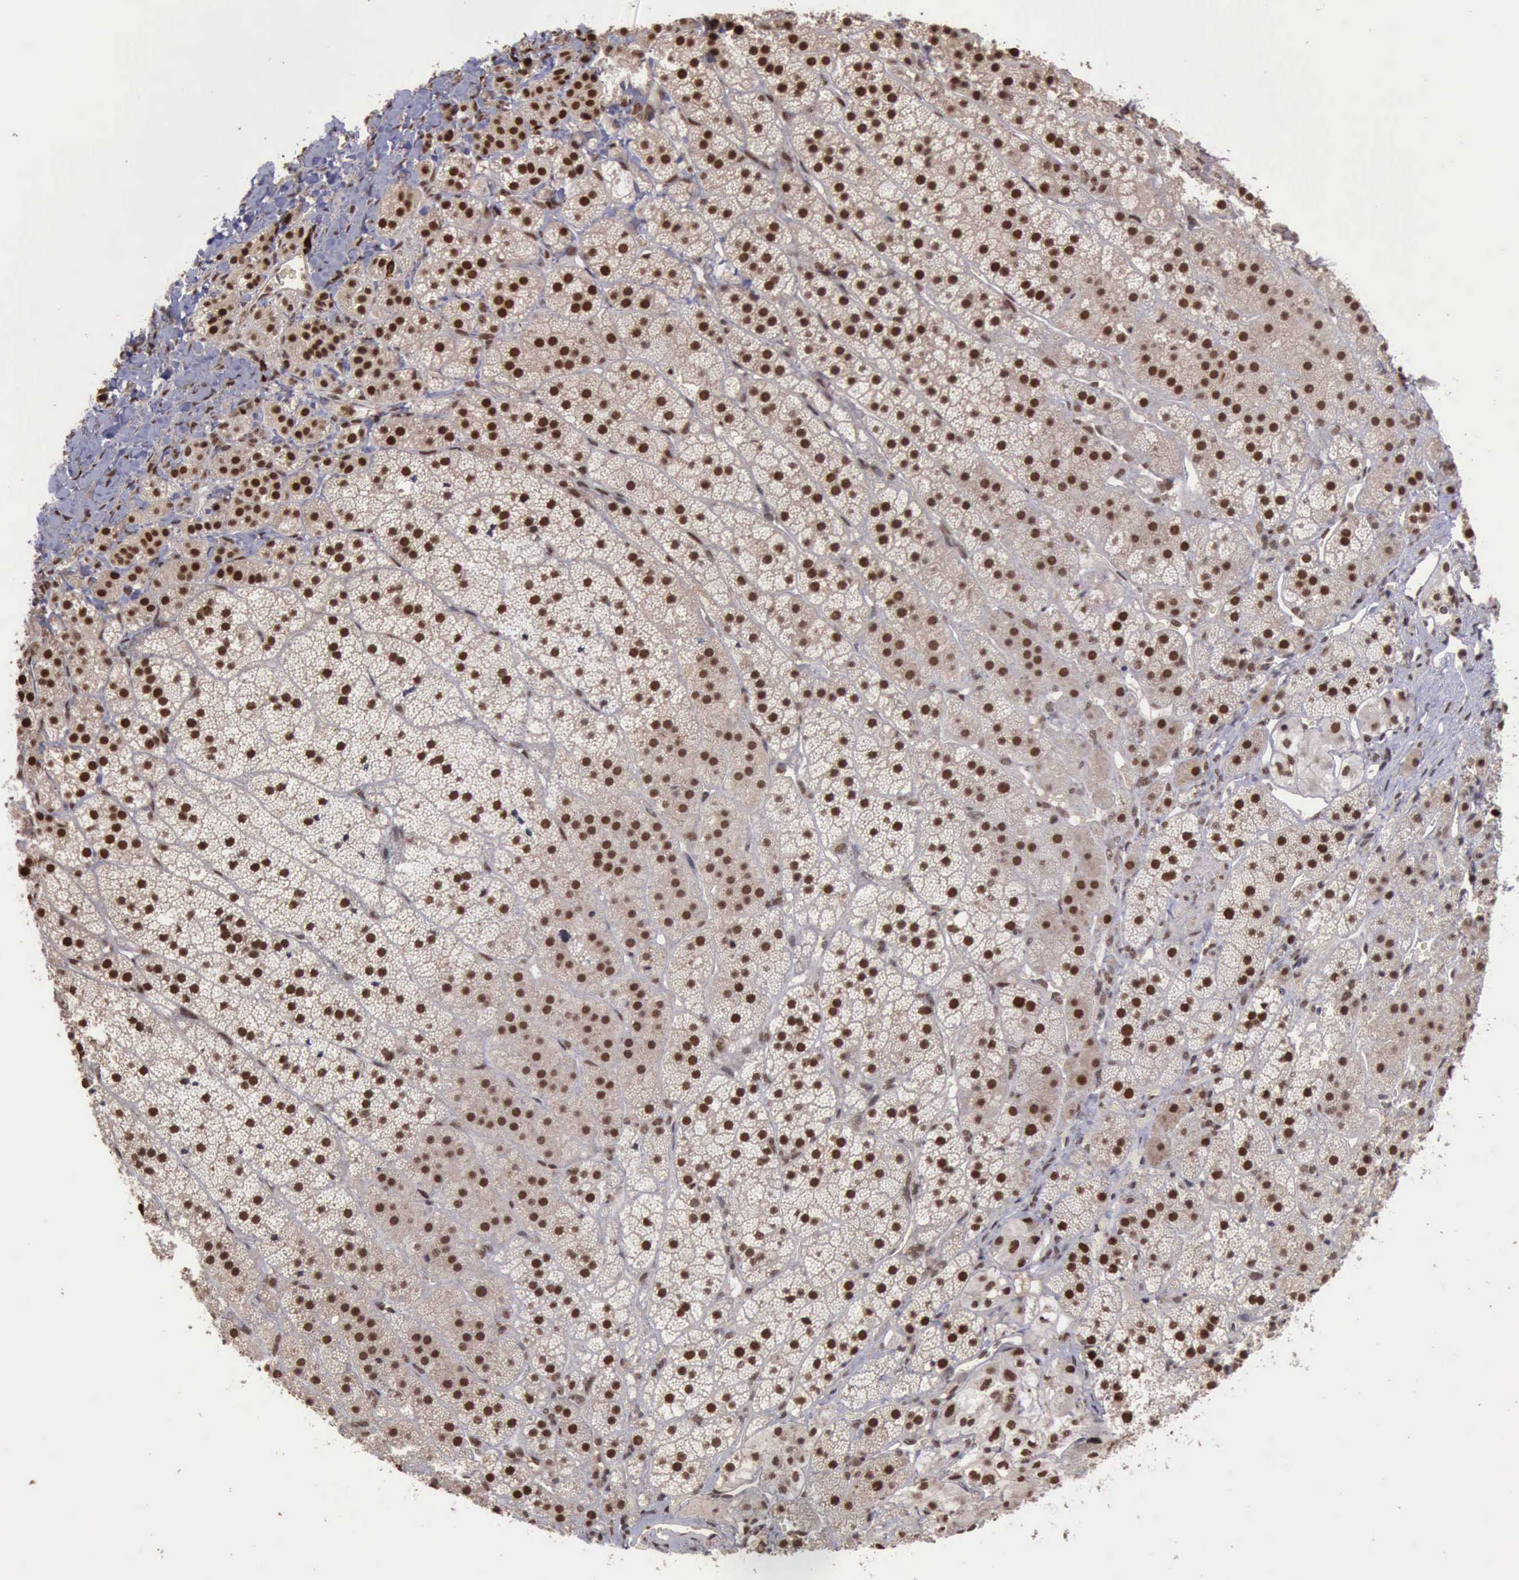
{"staining": {"intensity": "moderate", "quantity": ">75%", "location": "nuclear"}, "tissue": "adrenal gland", "cell_type": "Glandular cells", "image_type": "normal", "snomed": [{"axis": "morphology", "description": "Normal tissue, NOS"}, {"axis": "topography", "description": "Adrenal gland"}], "caption": "Adrenal gland stained with IHC demonstrates moderate nuclear expression in approximately >75% of glandular cells.", "gene": "TRMT2A", "patient": {"sex": "female", "age": 44}}